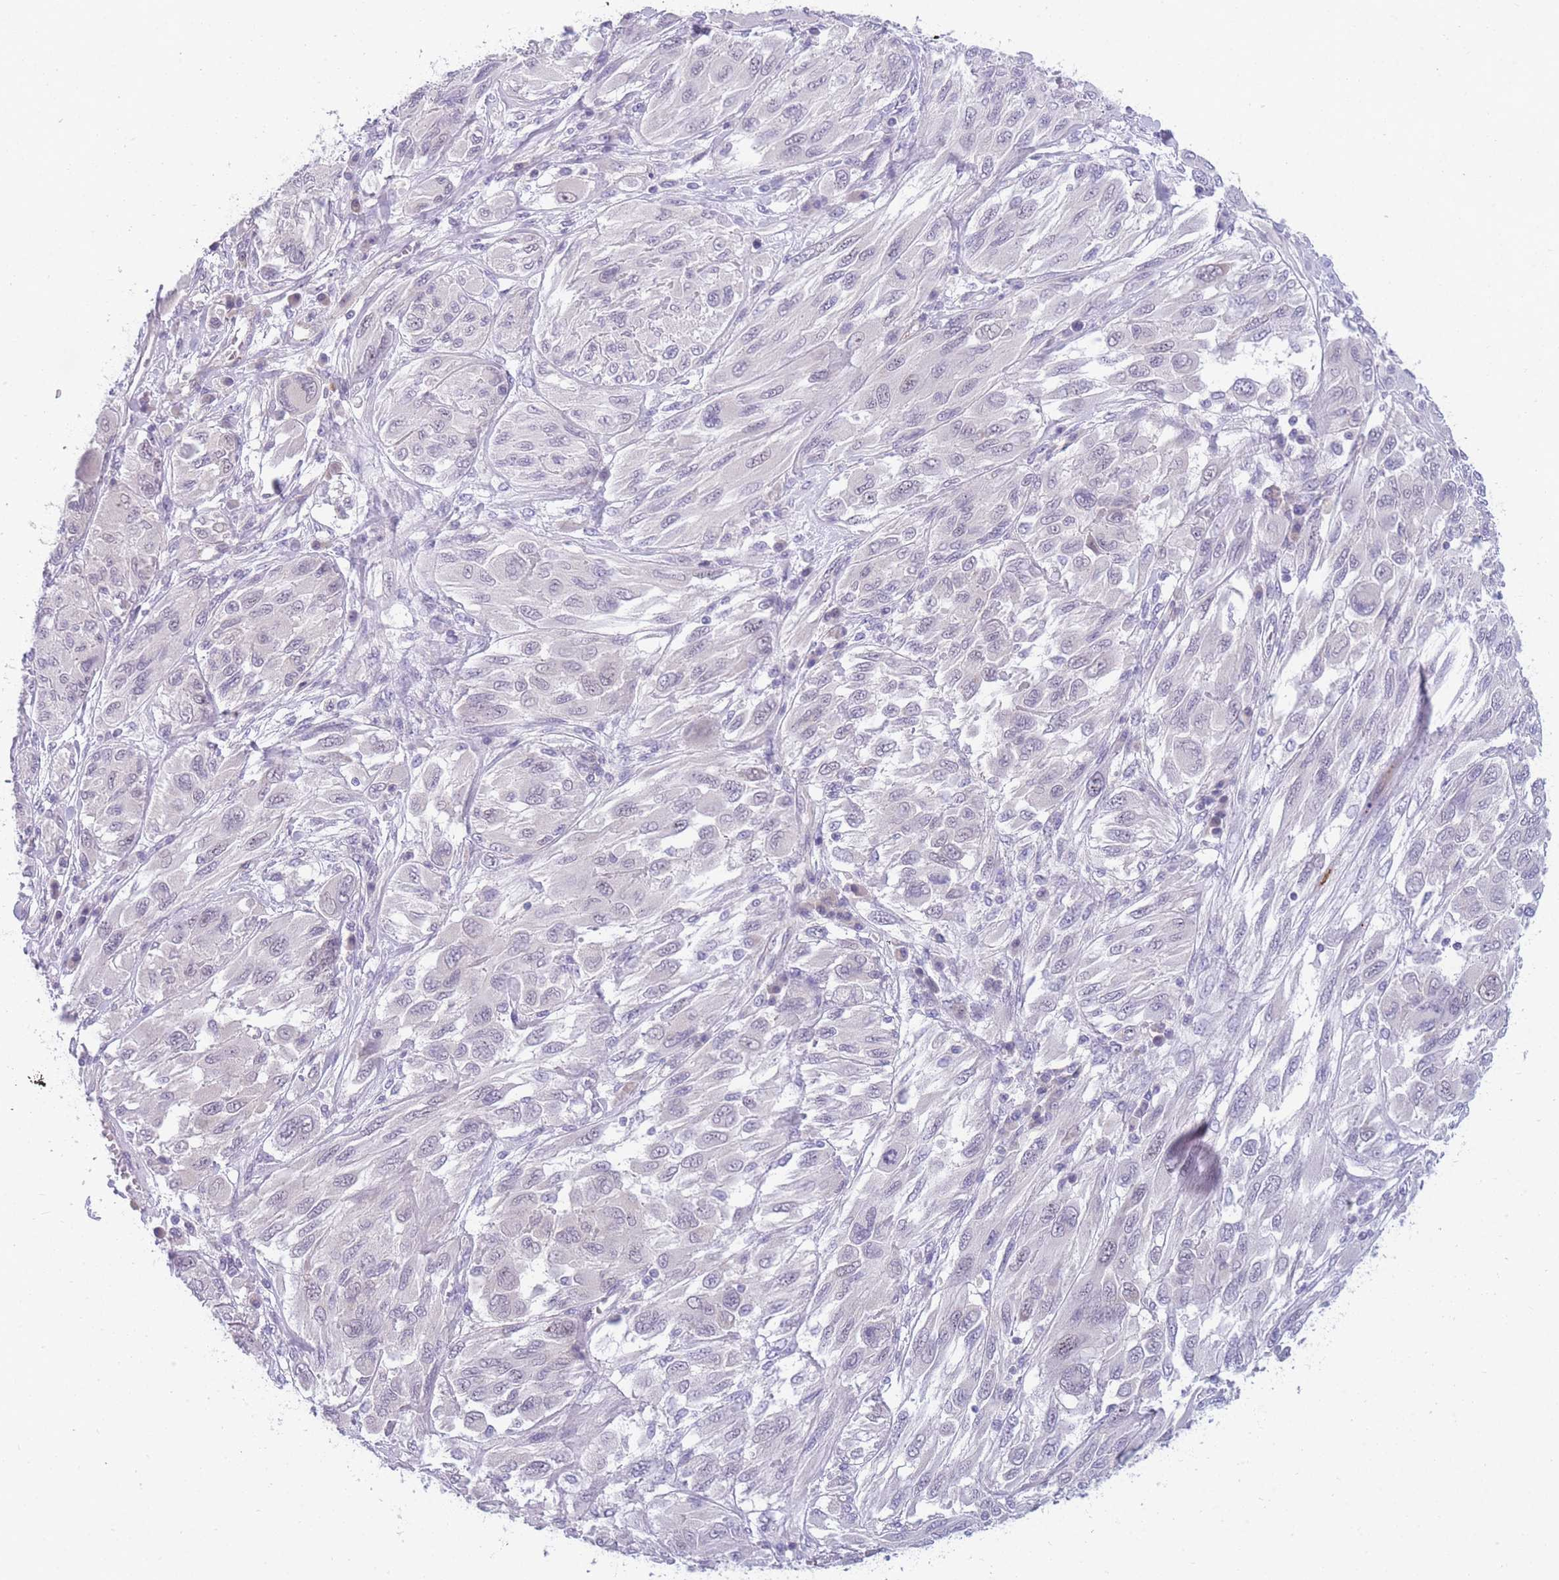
{"staining": {"intensity": "negative", "quantity": "none", "location": "none"}, "tissue": "melanoma", "cell_type": "Tumor cells", "image_type": "cancer", "snomed": [{"axis": "morphology", "description": "Malignant melanoma, NOS"}, {"axis": "topography", "description": "Skin"}], "caption": "There is no significant positivity in tumor cells of malignant melanoma.", "gene": "DDX49", "patient": {"sex": "female", "age": 91}}